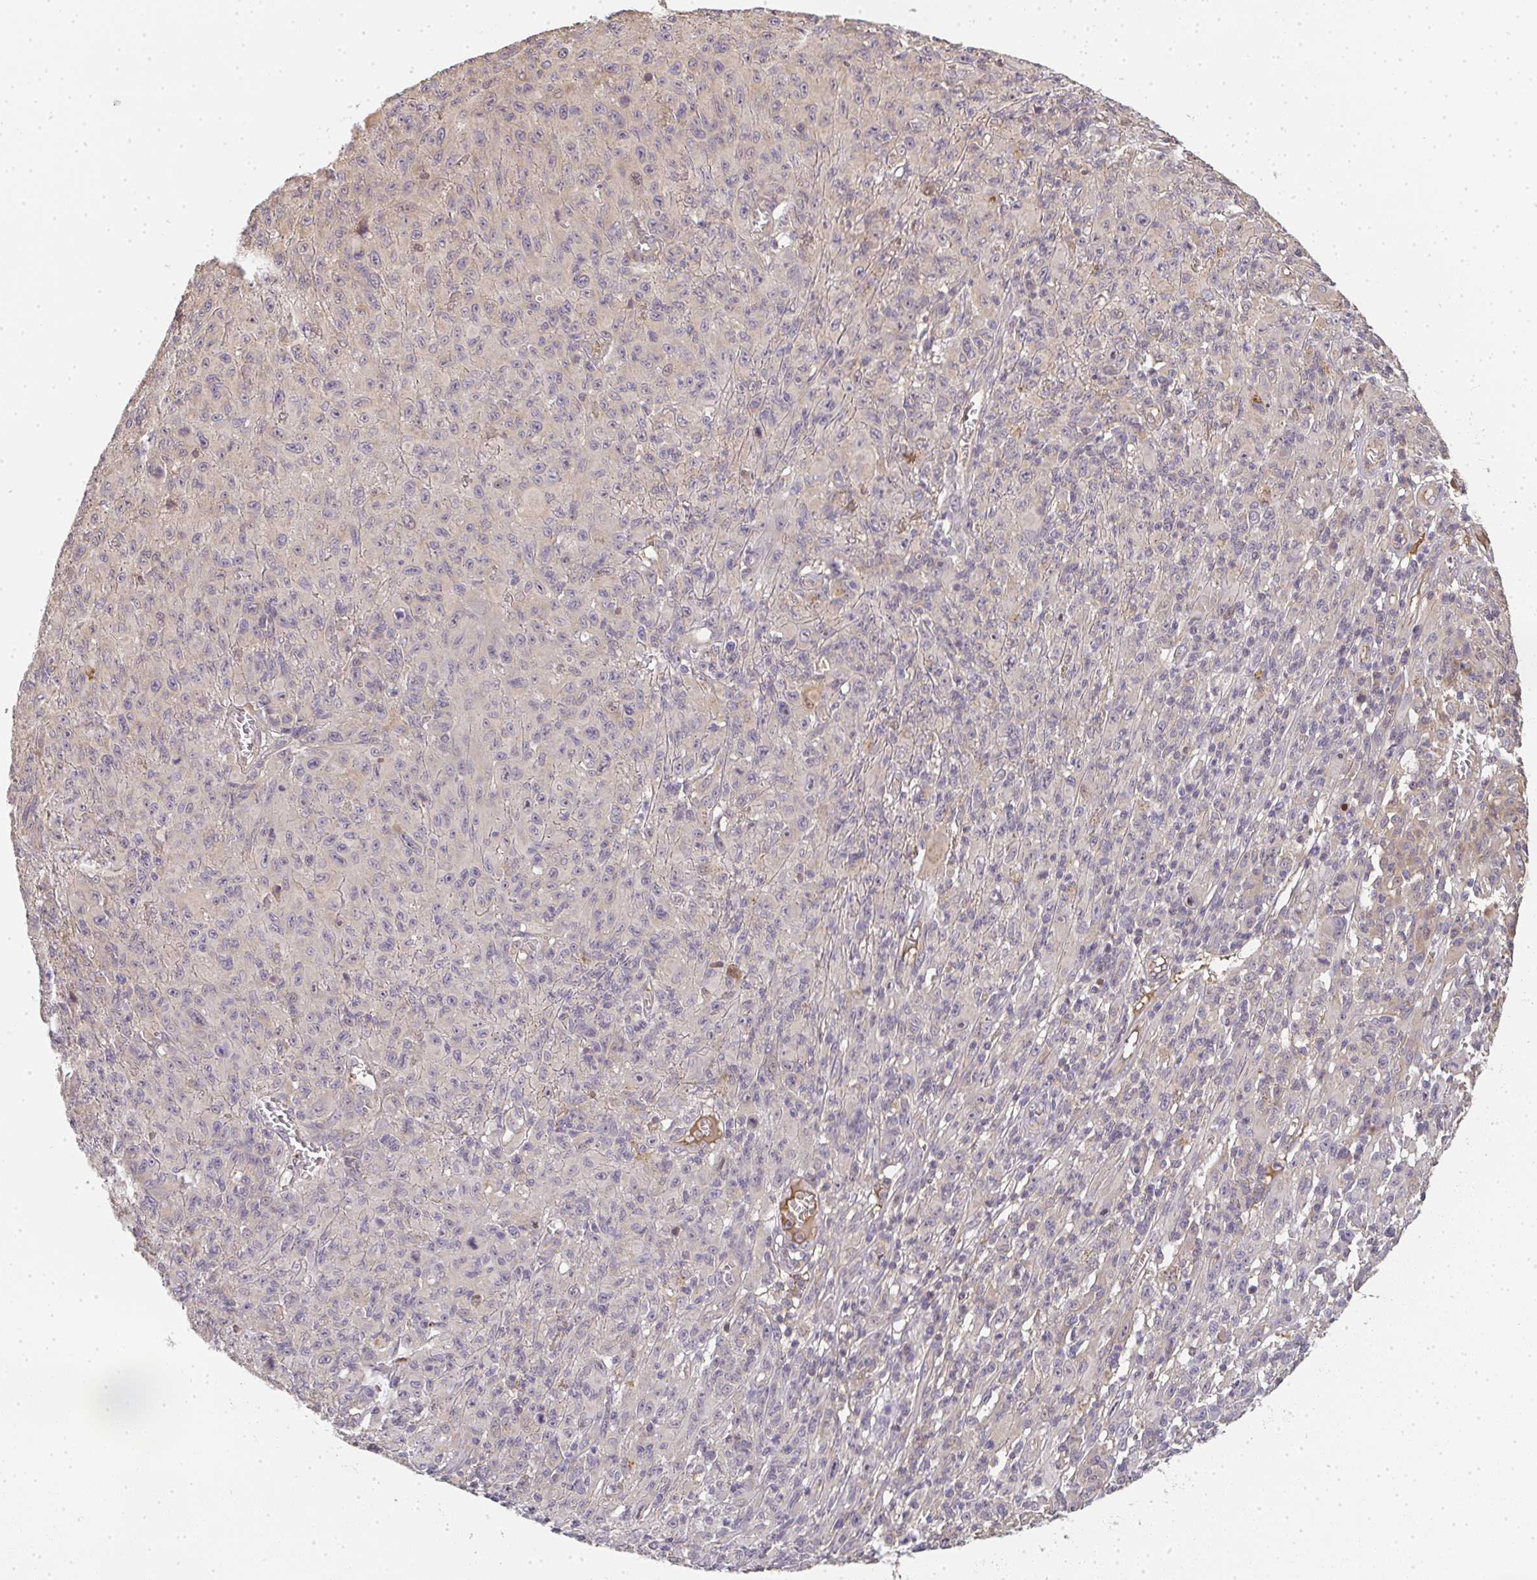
{"staining": {"intensity": "negative", "quantity": "none", "location": "none"}, "tissue": "melanoma", "cell_type": "Tumor cells", "image_type": "cancer", "snomed": [{"axis": "morphology", "description": "Malignant melanoma, NOS"}, {"axis": "topography", "description": "Skin"}], "caption": "Immunohistochemistry photomicrograph of neoplastic tissue: human malignant melanoma stained with DAB reveals no significant protein positivity in tumor cells.", "gene": "SLC35B3", "patient": {"sex": "male", "age": 46}}